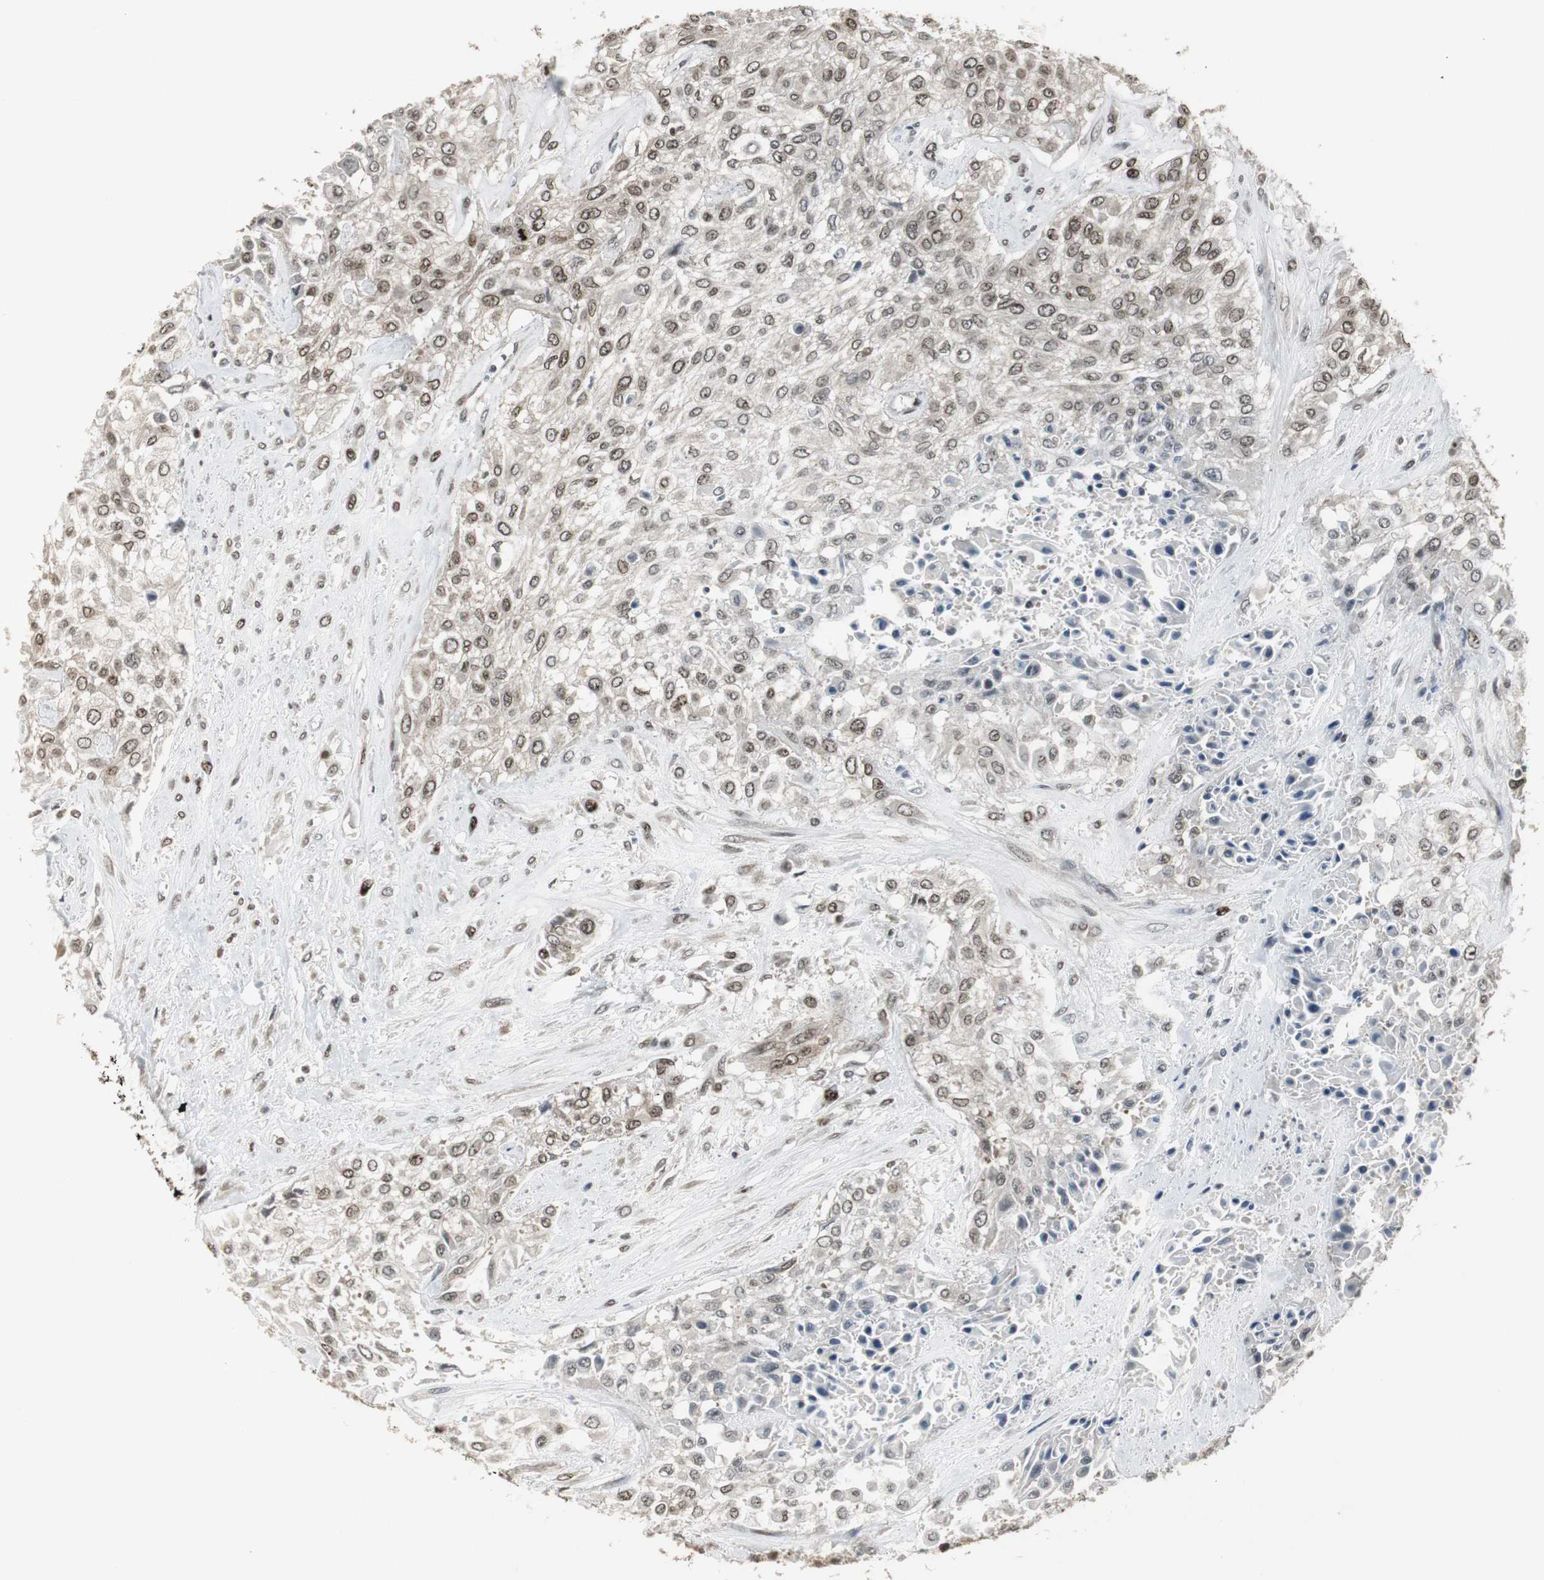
{"staining": {"intensity": "weak", "quantity": ">75%", "location": "nuclear"}, "tissue": "urothelial cancer", "cell_type": "Tumor cells", "image_type": "cancer", "snomed": [{"axis": "morphology", "description": "Urothelial carcinoma, High grade"}, {"axis": "topography", "description": "Urinary bladder"}], "caption": "DAB (3,3'-diaminobenzidine) immunohistochemical staining of human high-grade urothelial carcinoma exhibits weak nuclear protein expression in about >75% of tumor cells.", "gene": "MPG", "patient": {"sex": "male", "age": 57}}